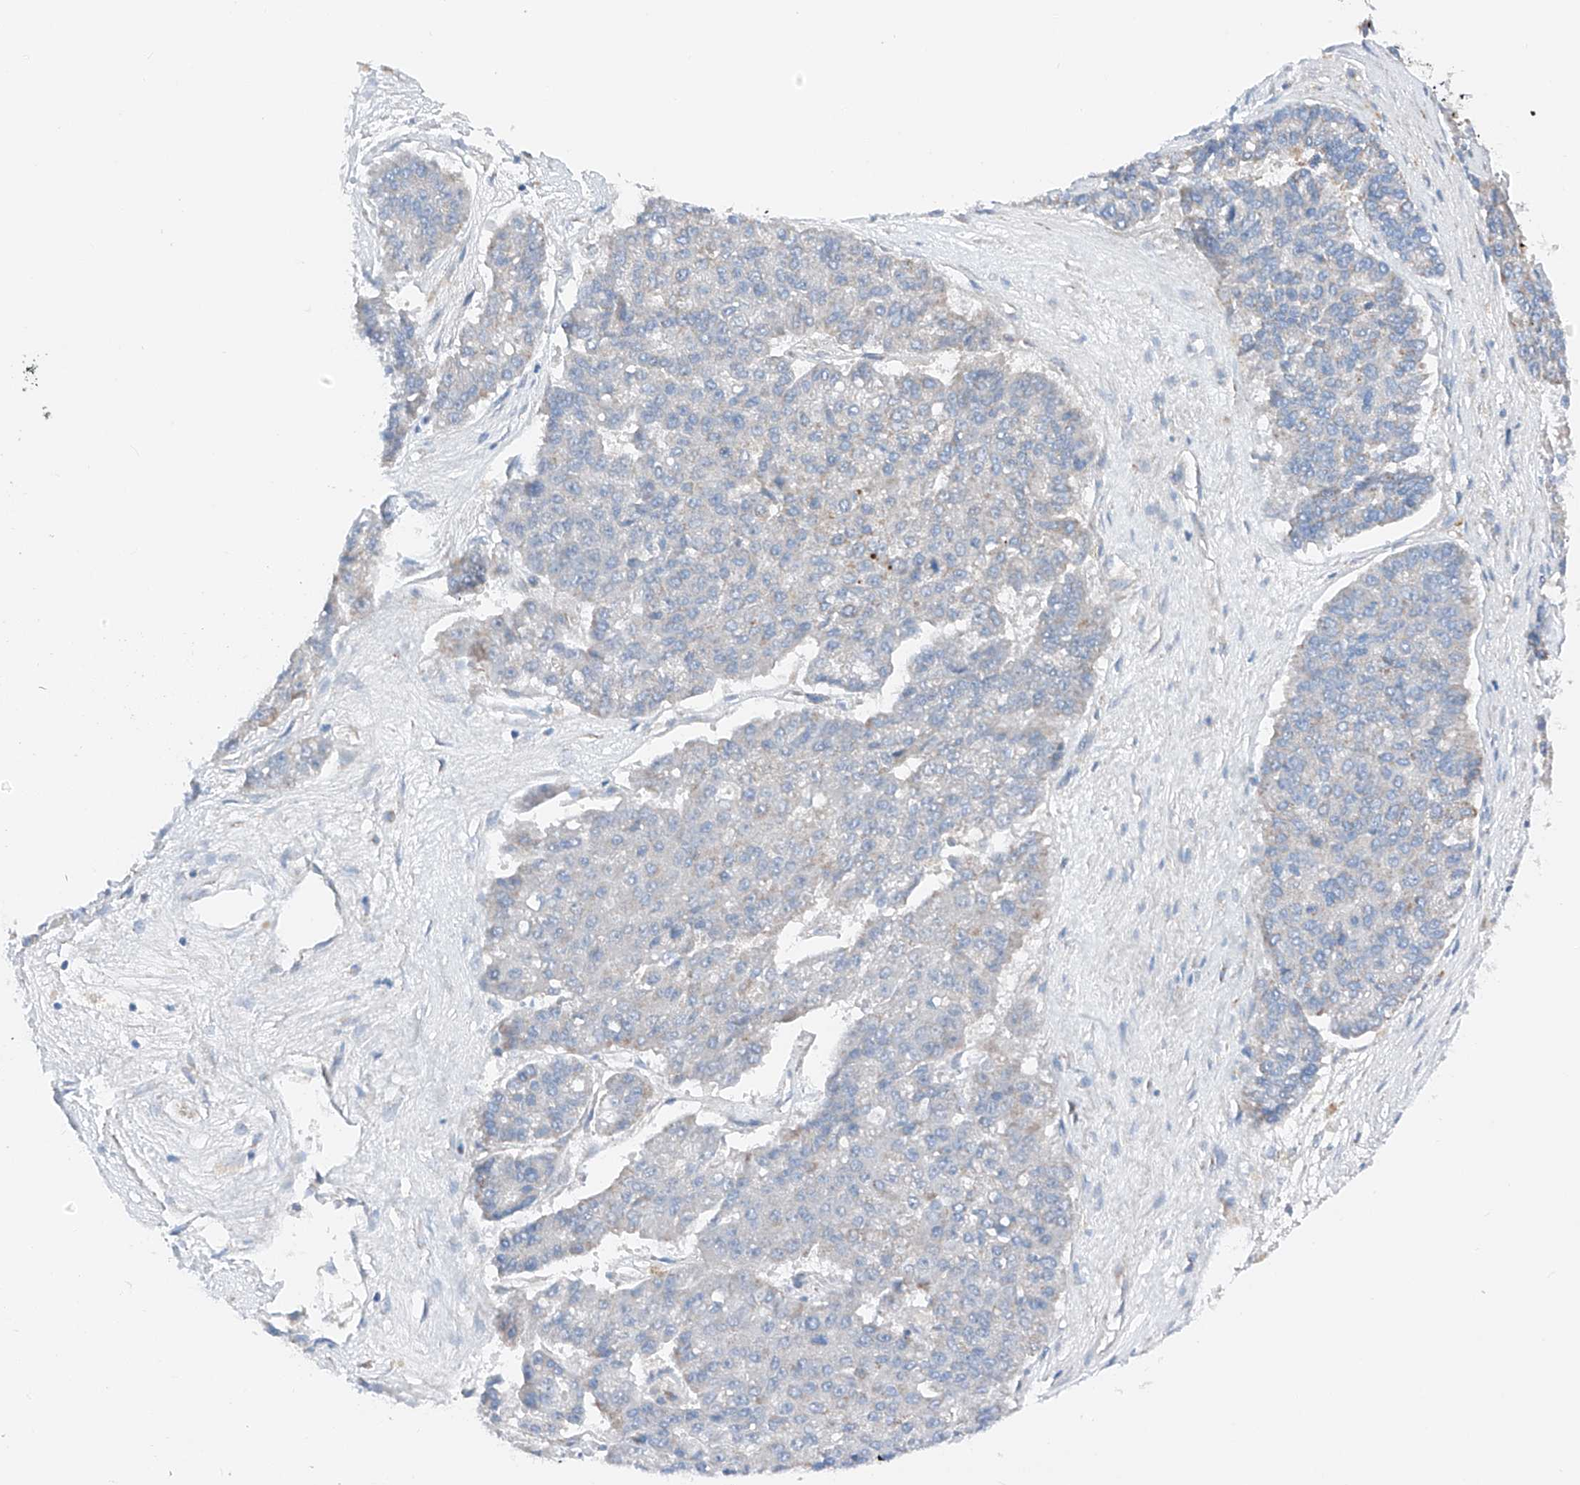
{"staining": {"intensity": "negative", "quantity": "none", "location": "none"}, "tissue": "pancreatic cancer", "cell_type": "Tumor cells", "image_type": "cancer", "snomed": [{"axis": "morphology", "description": "Adenocarcinoma, NOS"}, {"axis": "topography", "description": "Pancreas"}], "caption": "The immunohistochemistry micrograph has no significant positivity in tumor cells of pancreatic cancer (adenocarcinoma) tissue. (Stains: DAB (3,3'-diaminobenzidine) immunohistochemistry (IHC) with hematoxylin counter stain, Microscopy: brightfield microscopy at high magnification).", "gene": "MRAP", "patient": {"sex": "male", "age": 50}}